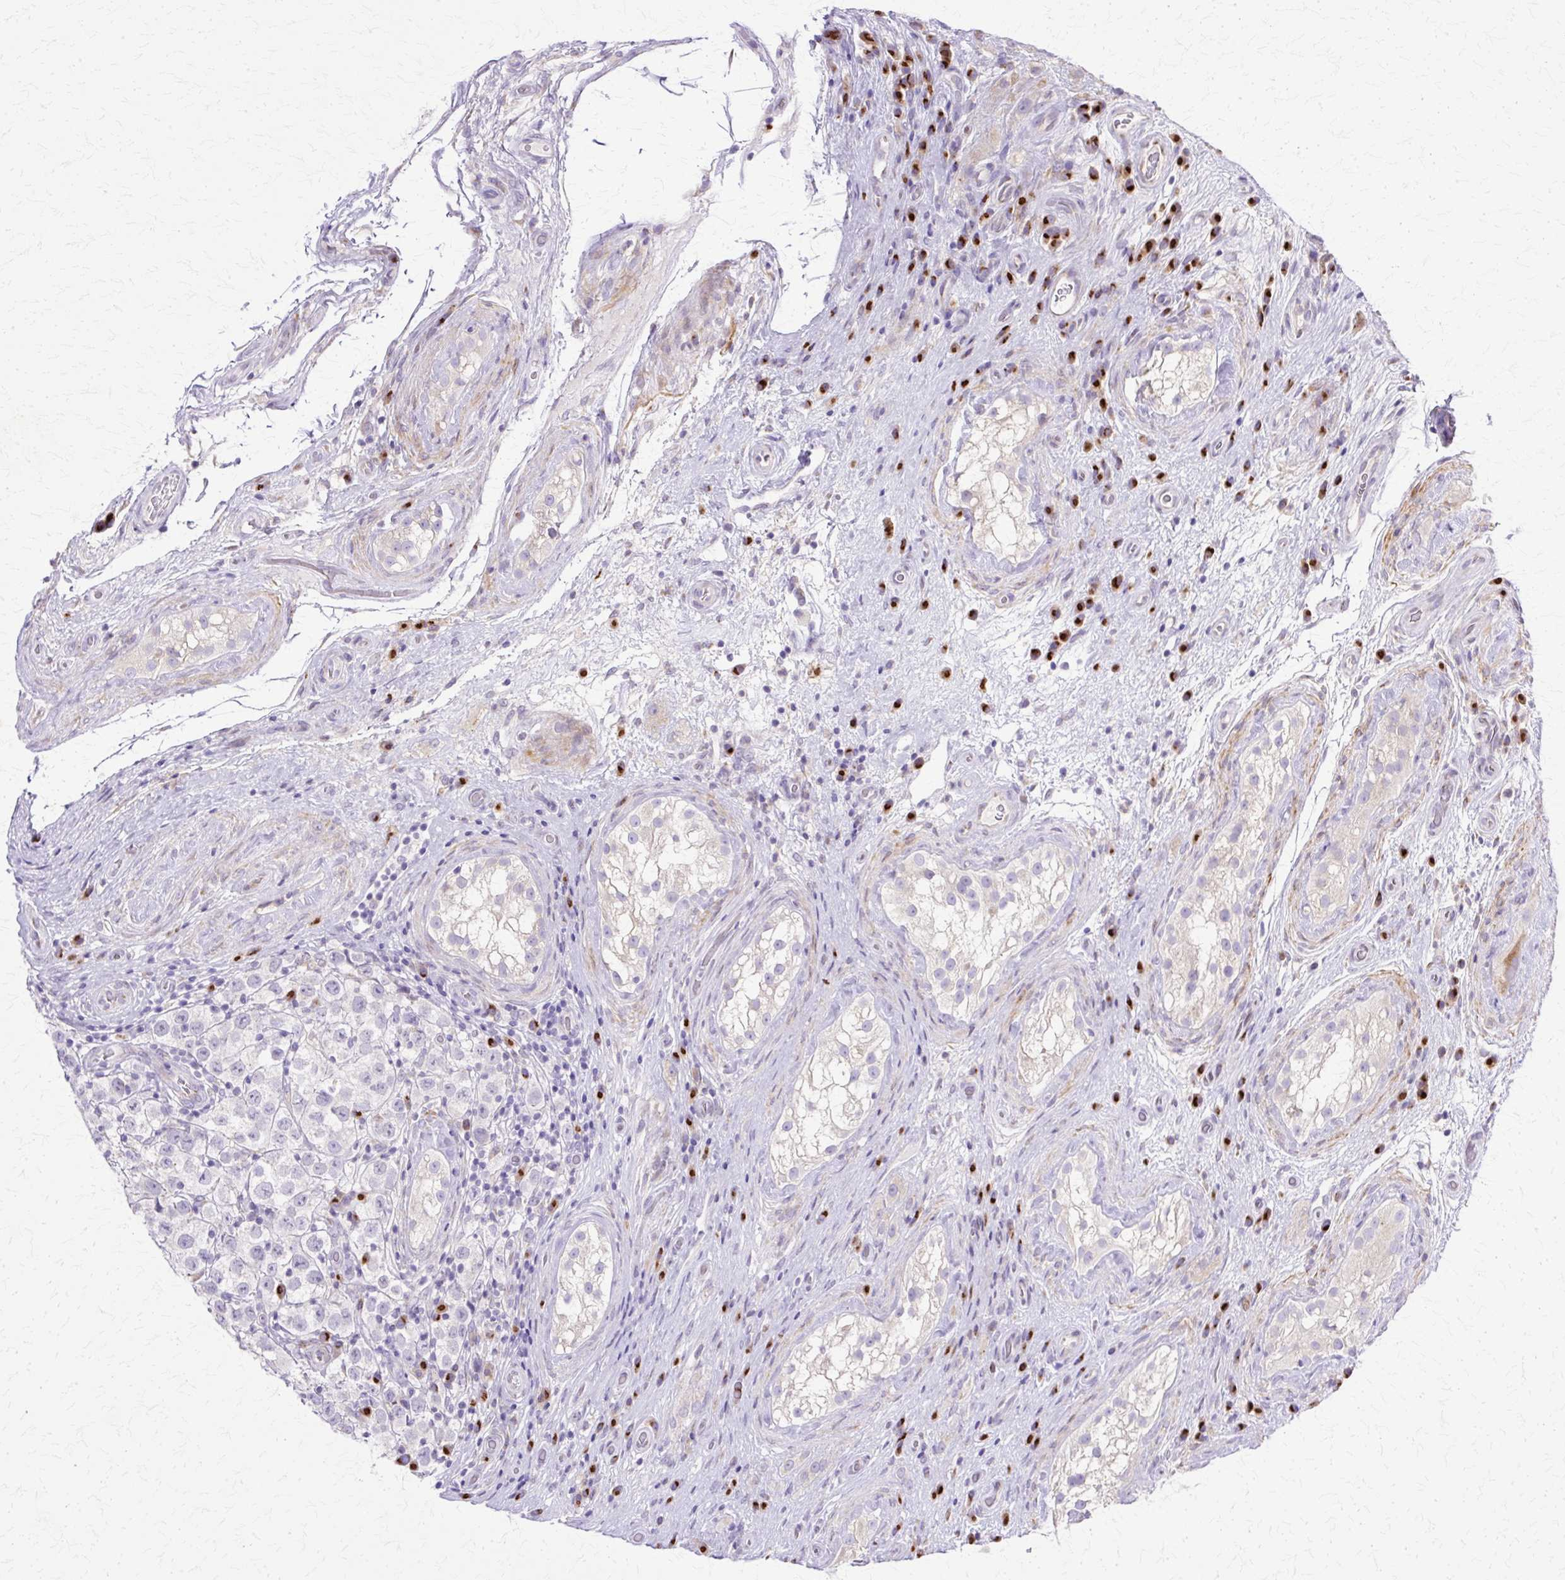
{"staining": {"intensity": "negative", "quantity": "none", "location": "none"}, "tissue": "testis cancer", "cell_type": "Tumor cells", "image_type": "cancer", "snomed": [{"axis": "morphology", "description": "Seminoma, NOS"}, {"axis": "morphology", "description": "Carcinoma, Embryonal, NOS"}, {"axis": "topography", "description": "Testis"}], "caption": "High magnification brightfield microscopy of testis cancer stained with DAB (3,3'-diaminobenzidine) (brown) and counterstained with hematoxylin (blue): tumor cells show no significant staining.", "gene": "TBC1D3G", "patient": {"sex": "male", "age": 41}}